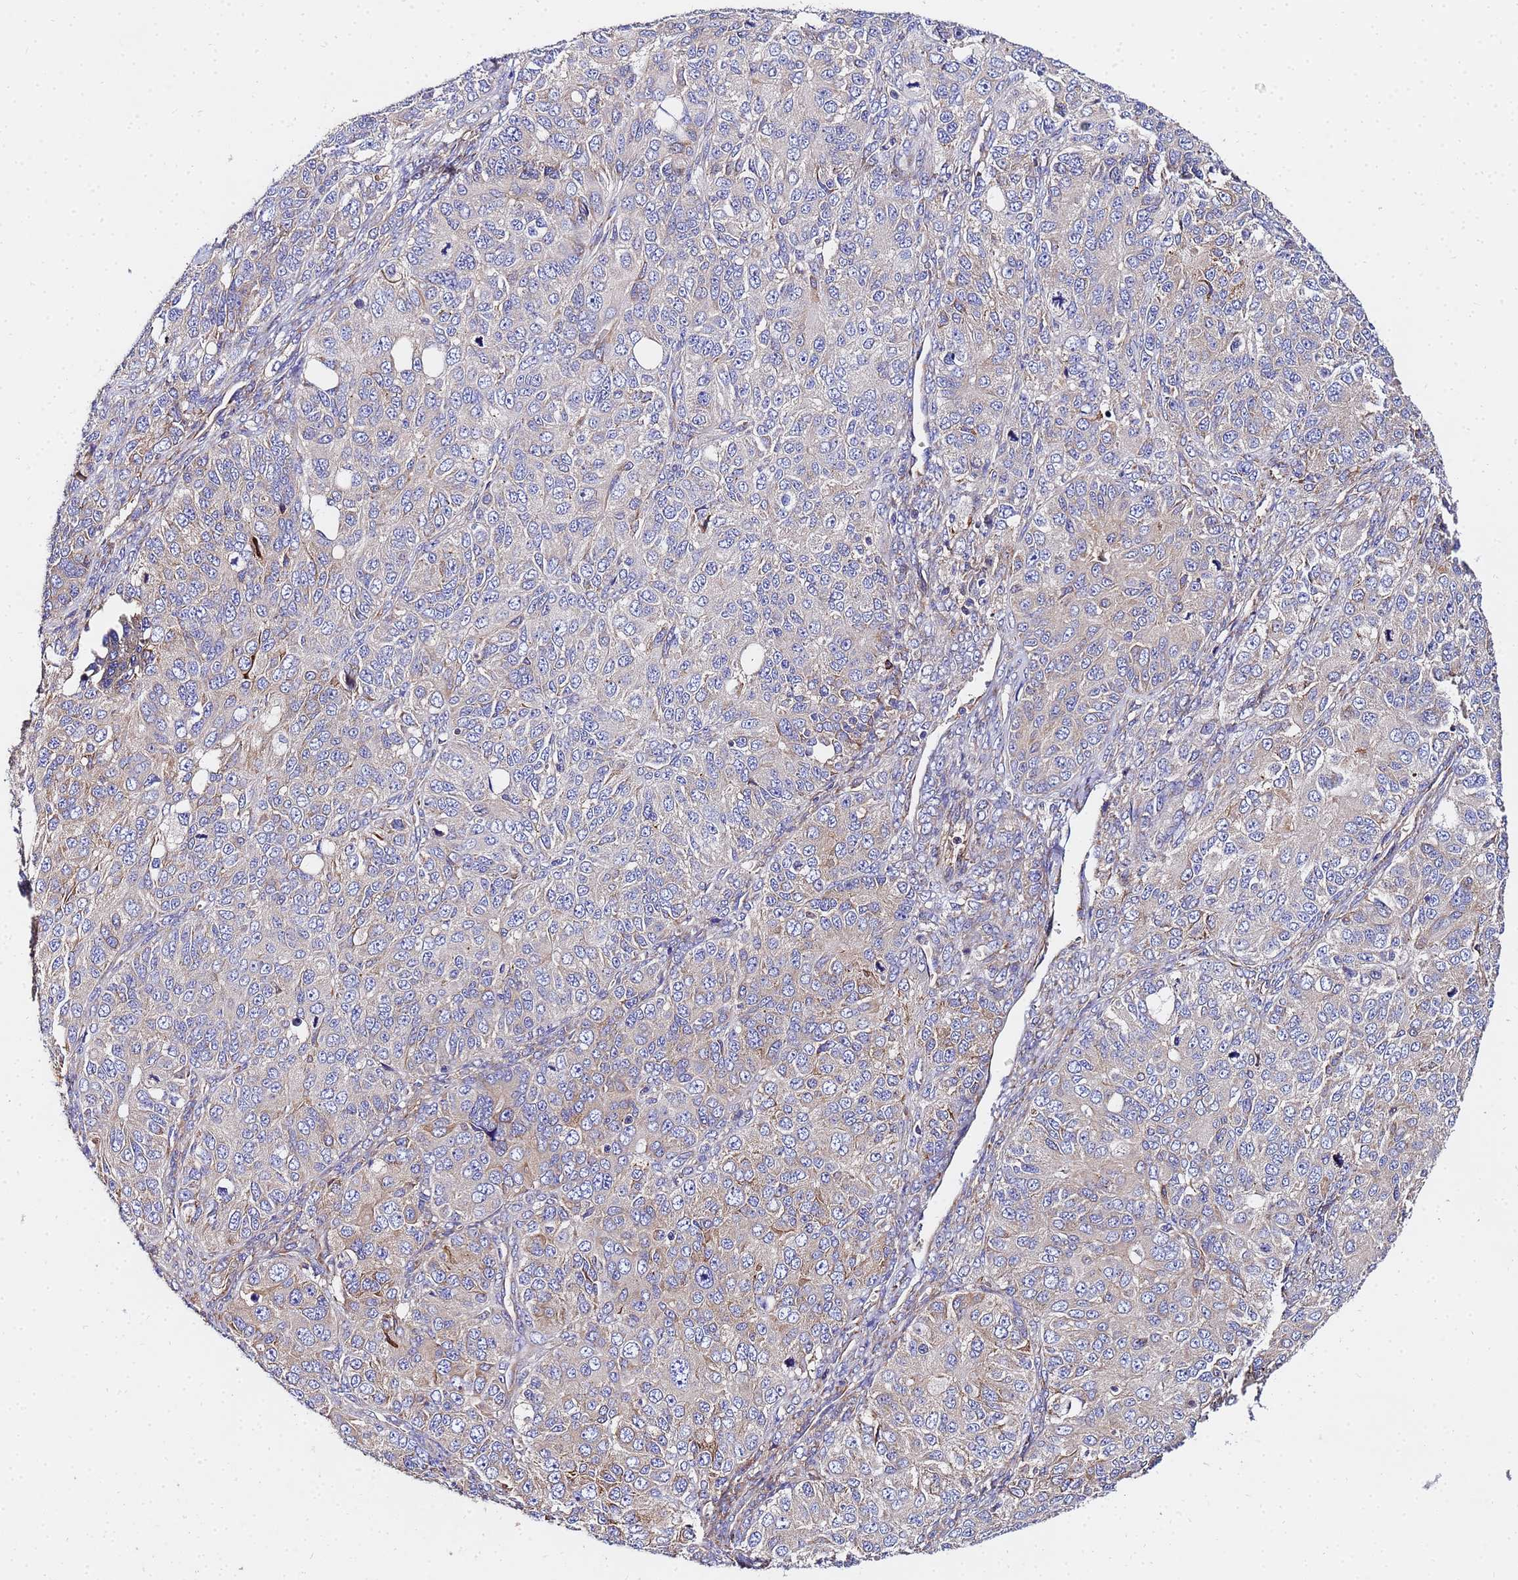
{"staining": {"intensity": "moderate", "quantity": "<25%", "location": "cytoplasmic/membranous"}, "tissue": "ovarian cancer", "cell_type": "Tumor cells", "image_type": "cancer", "snomed": [{"axis": "morphology", "description": "Carcinoma, endometroid"}, {"axis": "topography", "description": "Ovary"}], "caption": "There is low levels of moderate cytoplasmic/membranous staining in tumor cells of endometroid carcinoma (ovarian), as demonstrated by immunohistochemical staining (brown color).", "gene": "POM121", "patient": {"sex": "female", "age": 51}}